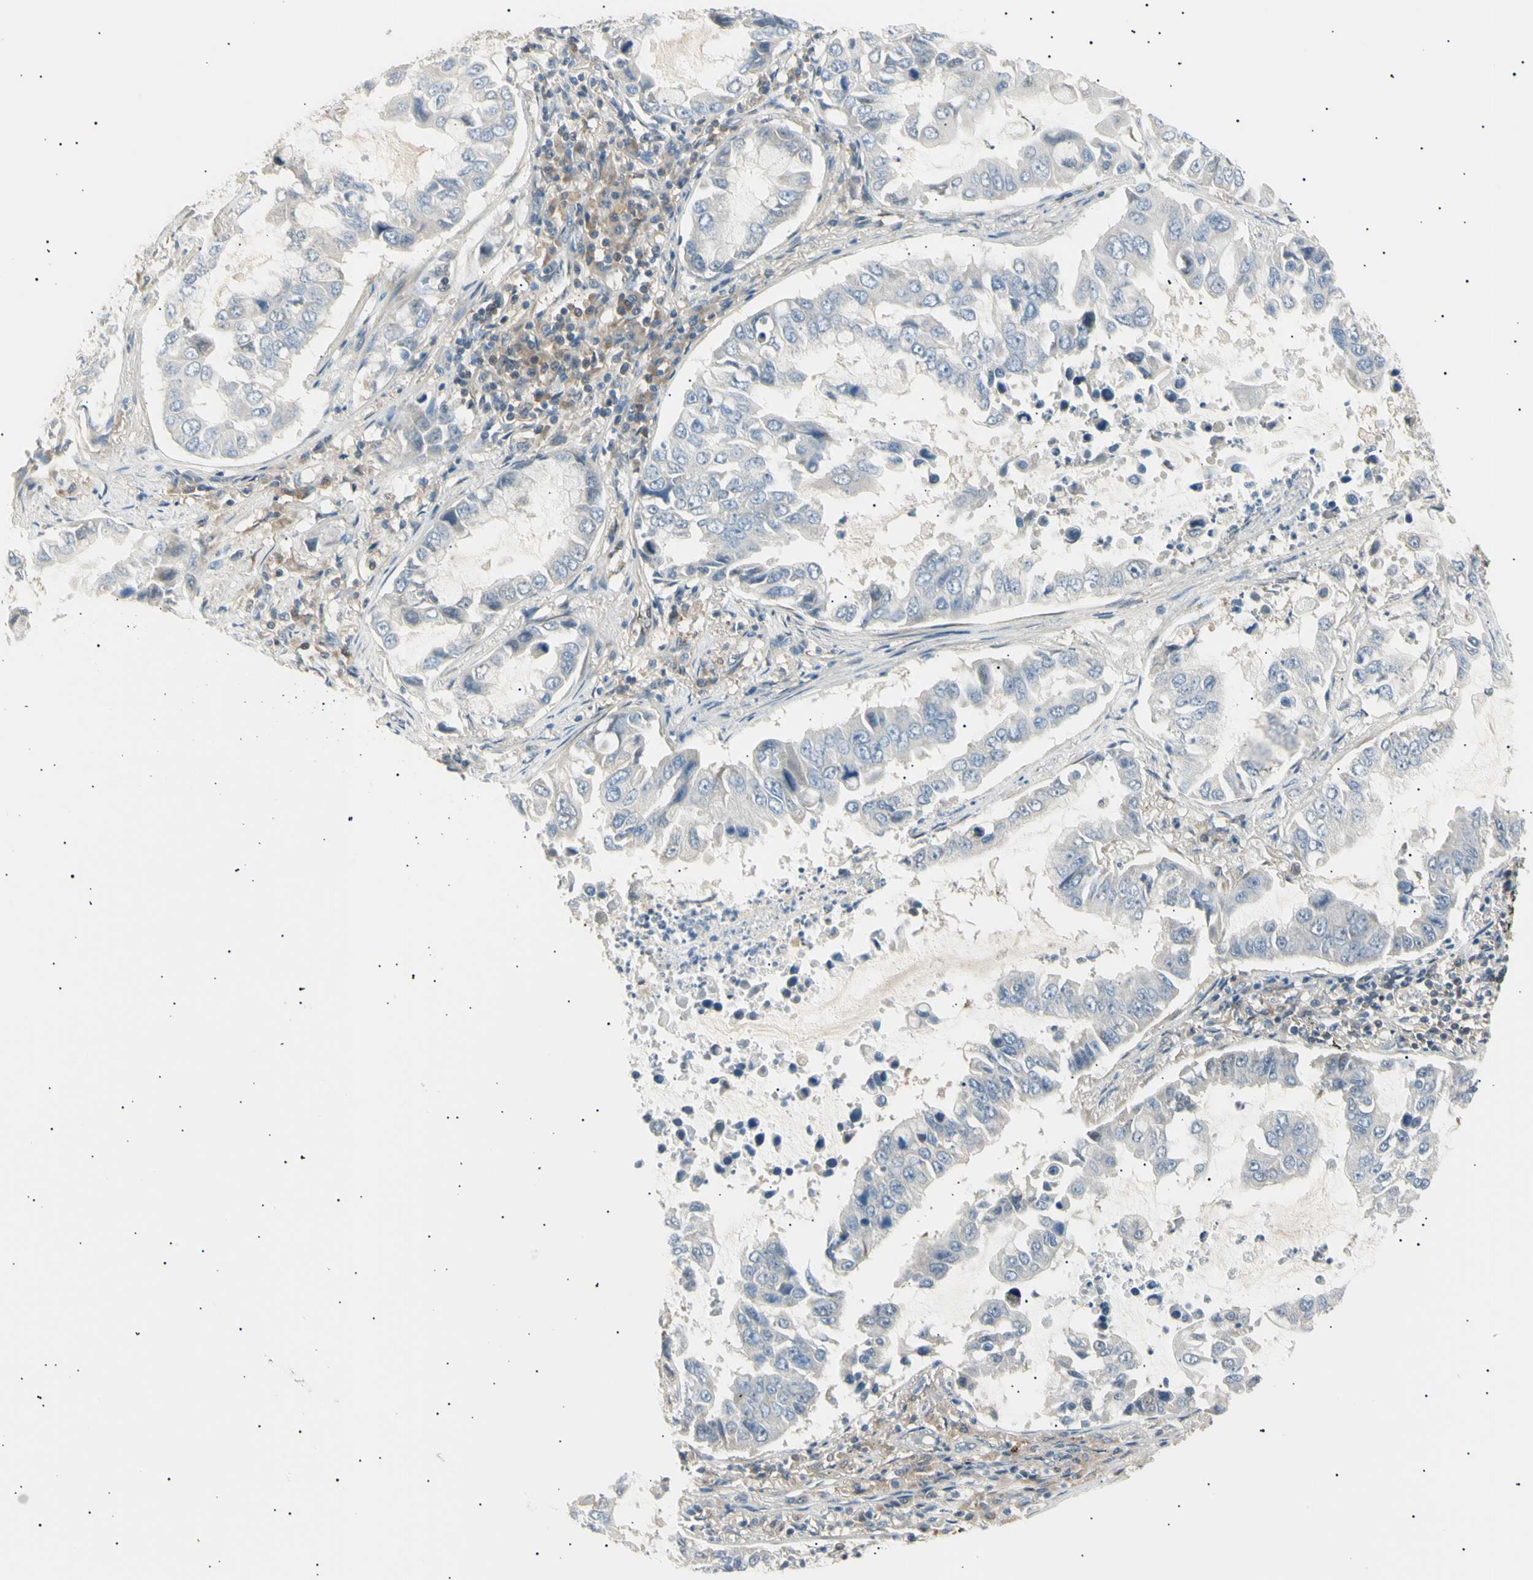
{"staining": {"intensity": "negative", "quantity": "none", "location": "none"}, "tissue": "lung cancer", "cell_type": "Tumor cells", "image_type": "cancer", "snomed": [{"axis": "morphology", "description": "Adenocarcinoma, NOS"}, {"axis": "topography", "description": "Lung"}], "caption": "Protein analysis of adenocarcinoma (lung) displays no significant expression in tumor cells. The staining was performed using DAB (3,3'-diaminobenzidine) to visualize the protein expression in brown, while the nuclei were stained in blue with hematoxylin (Magnification: 20x).", "gene": "LHPP", "patient": {"sex": "male", "age": 64}}